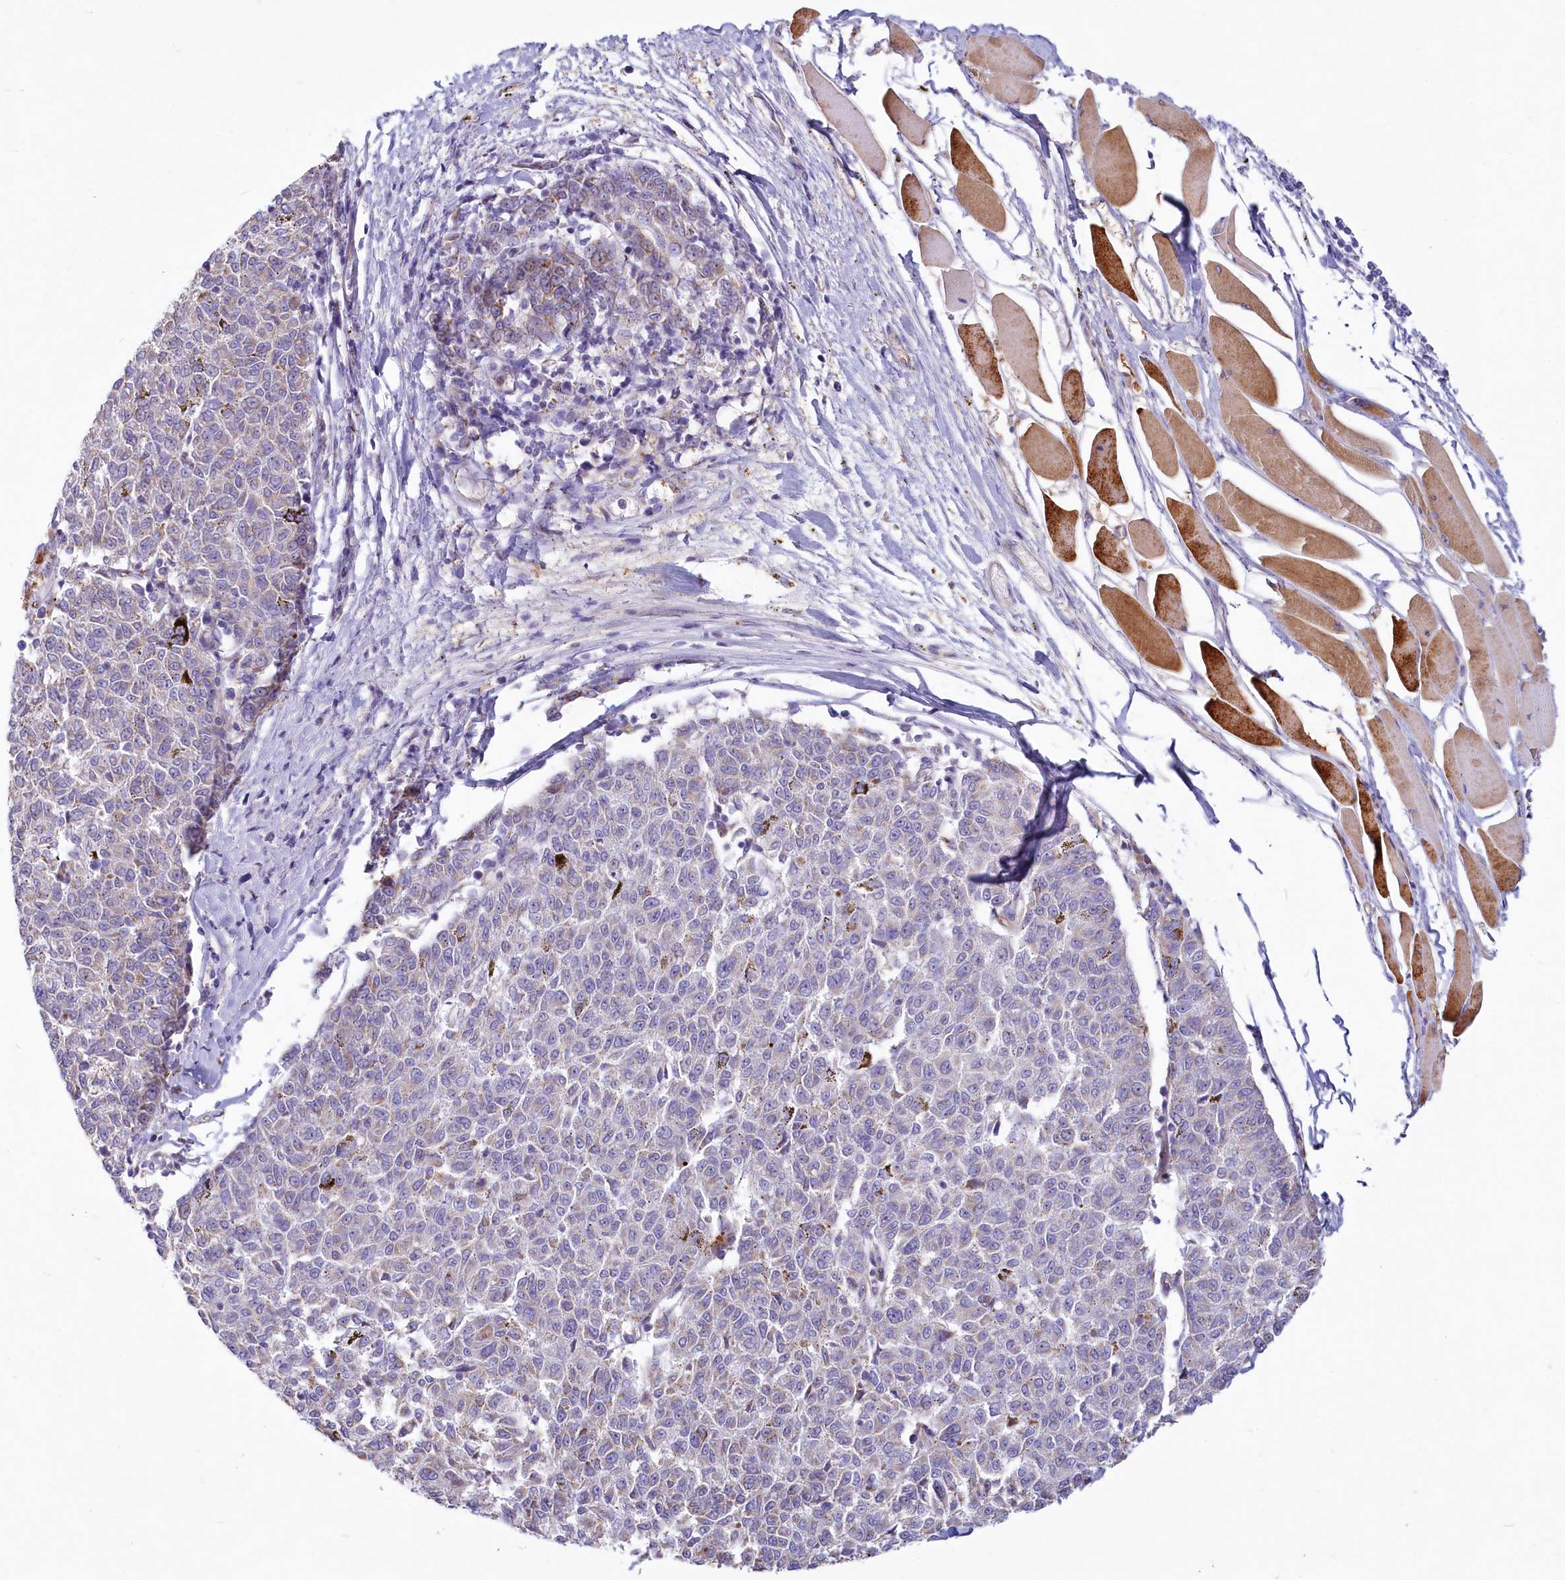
{"staining": {"intensity": "moderate", "quantity": "<25%", "location": "cytoplasmic/membranous"}, "tissue": "melanoma", "cell_type": "Tumor cells", "image_type": "cancer", "snomed": [{"axis": "morphology", "description": "Malignant melanoma, NOS"}, {"axis": "topography", "description": "Skin"}], "caption": "Protein expression analysis of melanoma demonstrates moderate cytoplasmic/membranous expression in approximately <25% of tumor cells.", "gene": "LMOD3", "patient": {"sex": "female", "age": 72}}